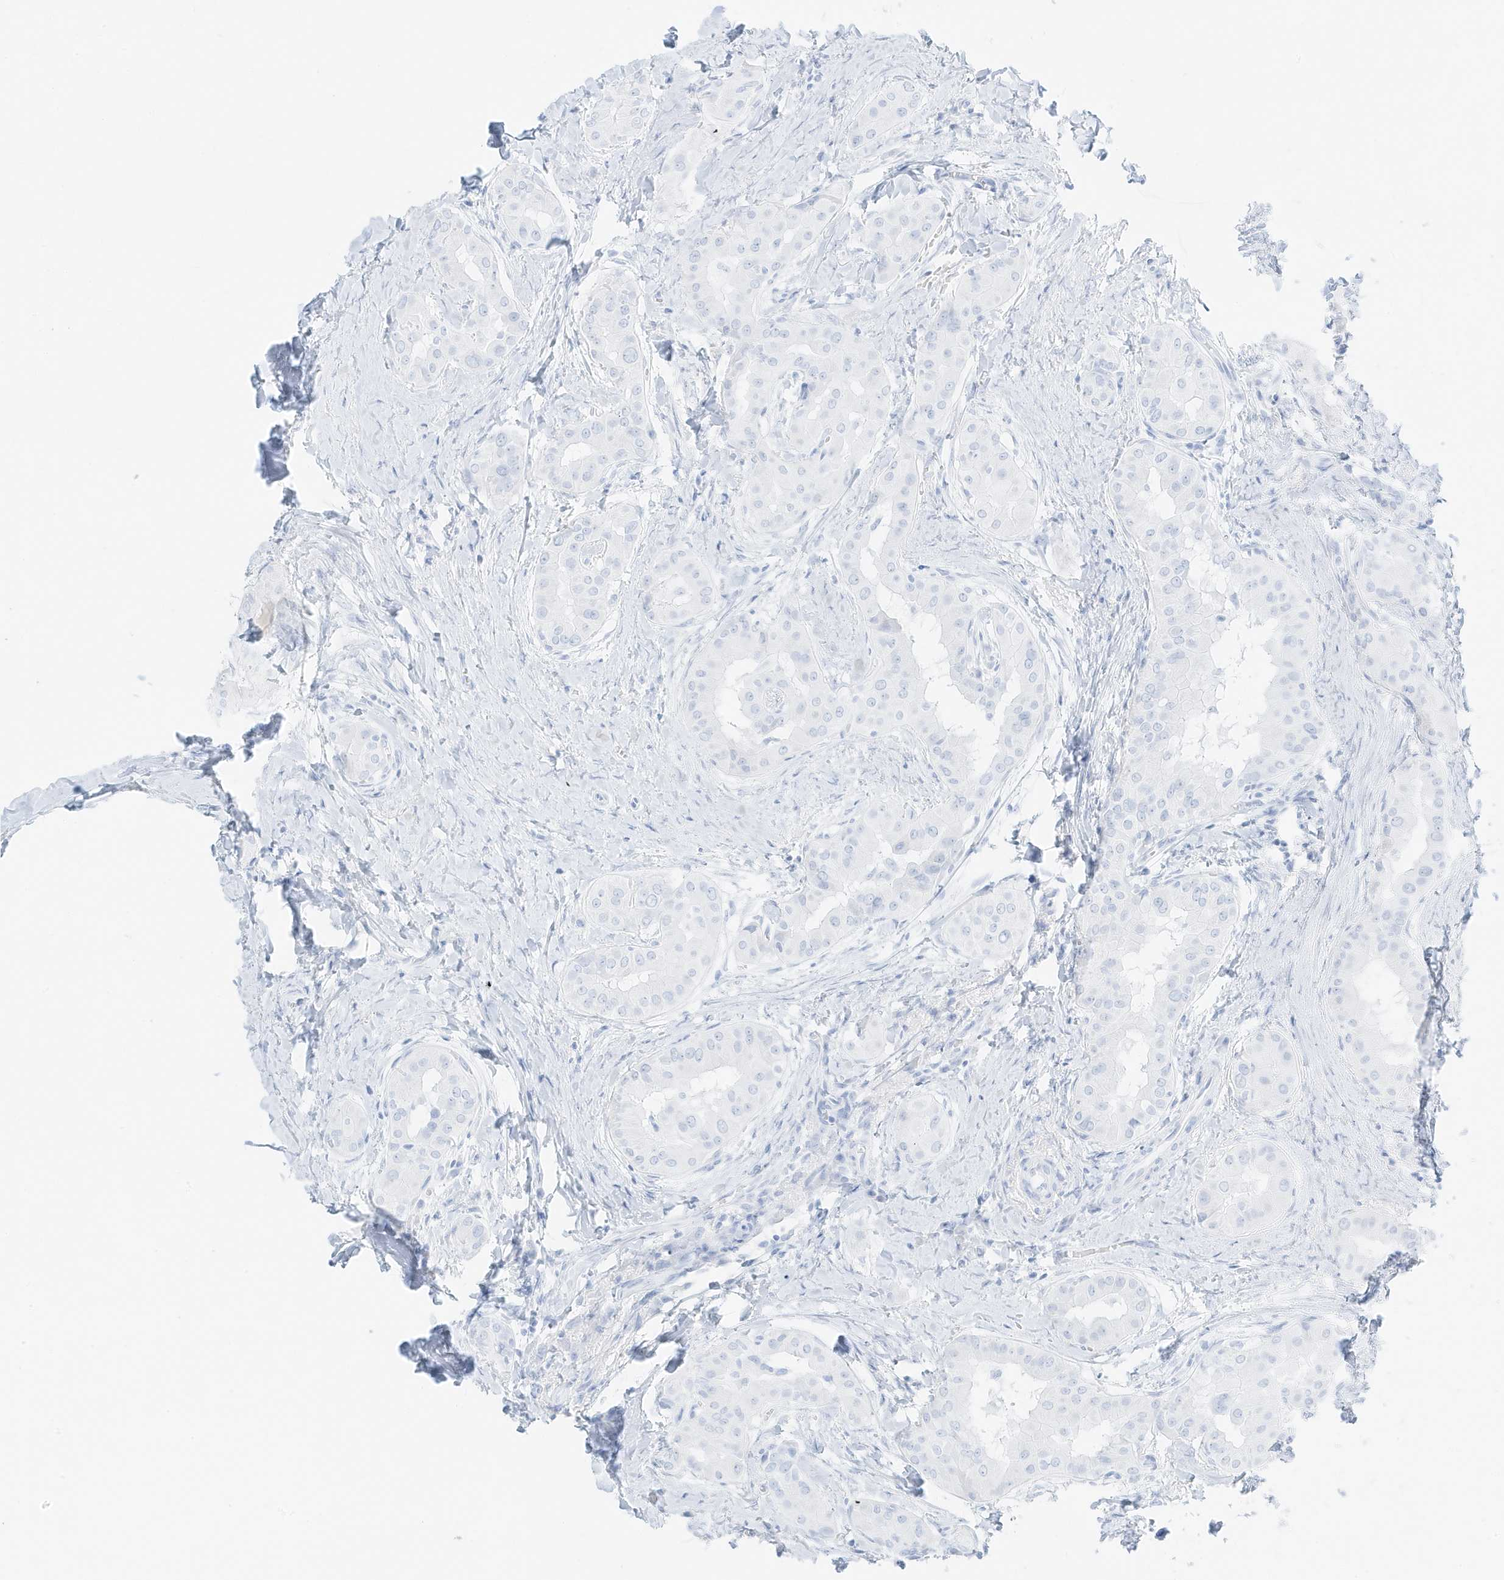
{"staining": {"intensity": "negative", "quantity": "none", "location": "none"}, "tissue": "thyroid cancer", "cell_type": "Tumor cells", "image_type": "cancer", "snomed": [{"axis": "morphology", "description": "Papillary adenocarcinoma, NOS"}, {"axis": "topography", "description": "Thyroid gland"}], "caption": "This is an IHC histopathology image of human thyroid cancer. There is no expression in tumor cells.", "gene": "SLC22A13", "patient": {"sex": "male", "age": 33}}